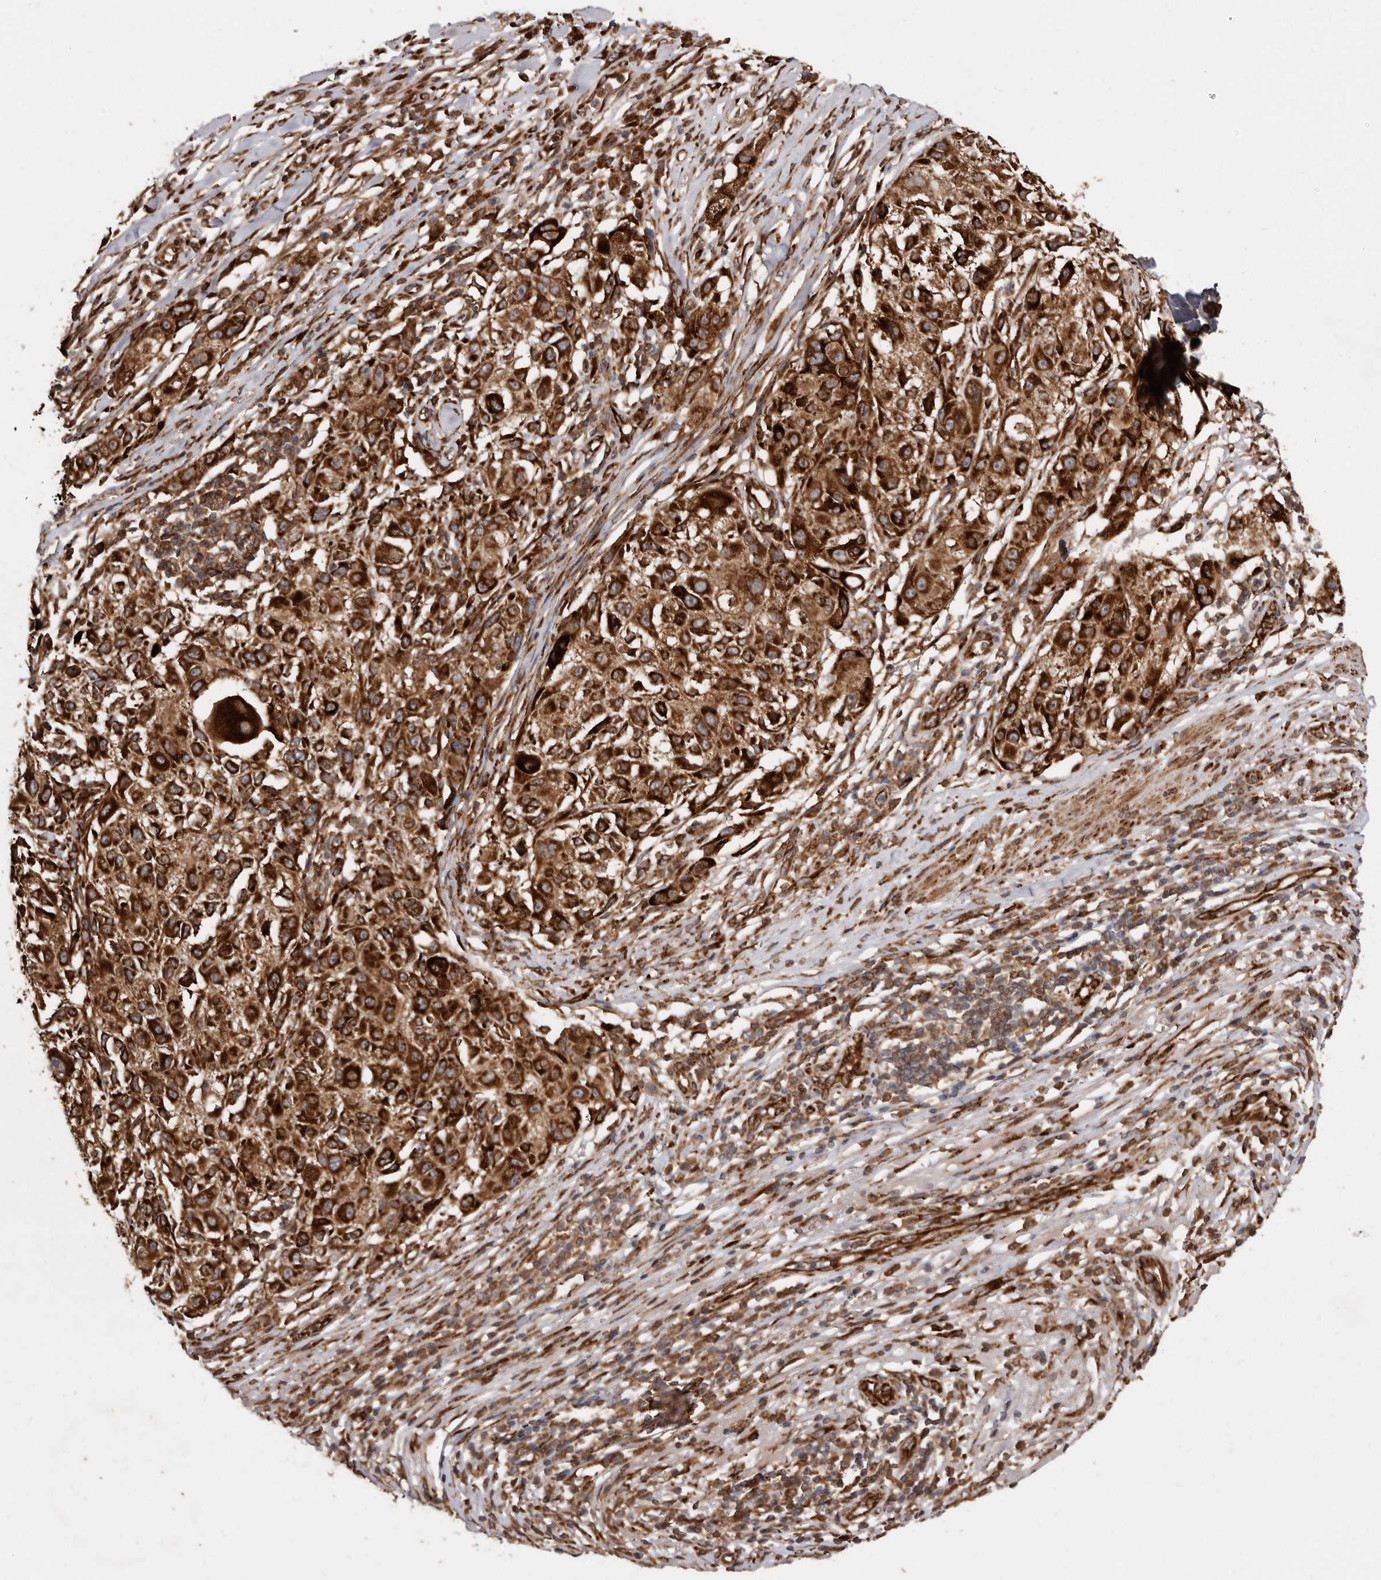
{"staining": {"intensity": "strong", "quantity": ">75%", "location": "cytoplasmic/membranous"}, "tissue": "melanoma", "cell_type": "Tumor cells", "image_type": "cancer", "snomed": [{"axis": "morphology", "description": "Necrosis, NOS"}, {"axis": "morphology", "description": "Malignant melanoma, NOS"}, {"axis": "topography", "description": "Skin"}], "caption": "Immunohistochemistry (IHC) staining of malignant melanoma, which shows high levels of strong cytoplasmic/membranous positivity in approximately >75% of tumor cells indicating strong cytoplasmic/membranous protein expression. The staining was performed using DAB (3,3'-diaminobenzidine) (brown) for protein detection and nuclei were counterstained in hematoxylin (blue).", "gene": "FLAD1", "patient": {"sex": "female", "age": 87}}